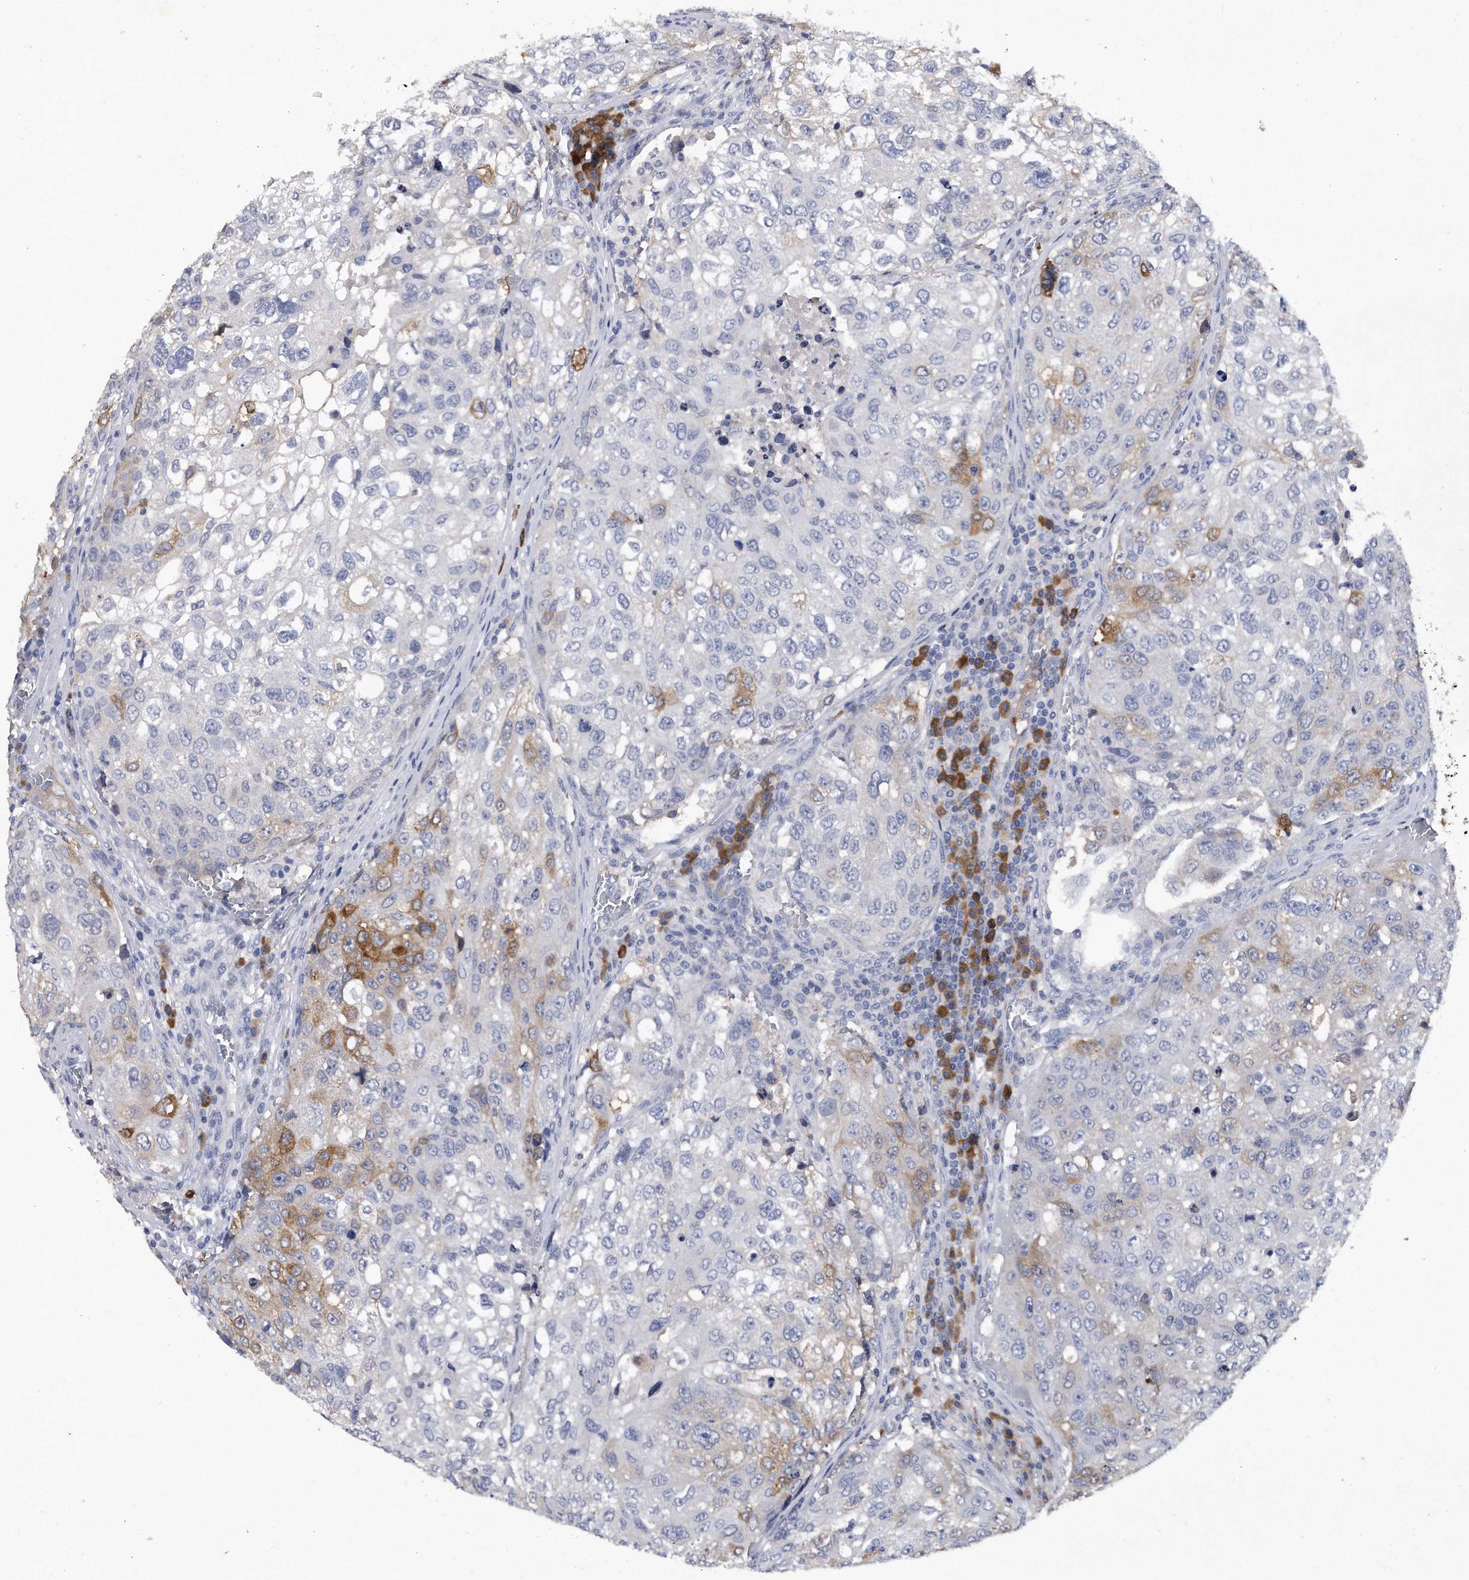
{"staining": {"intensity": "moderate", "quantity": "<25%", "location": "cytoplasmic/membranous"}, "tissue": "urothelial cancer", "cell_type": "Tumor cells", "image_type": "cancer", "snomed": [{"axis": "morphology", "description": "Urothelial carcinoma, High grade"}, {"axis": "topography", "description": "Lymph node"}, {"axis": "topography", "description": "Urinary bladder"}], "caption": "Moderate cytoplasmic/membranous protein expression is seen in approximately <25% of tumor cells in urothelial cancer.", "gene": "ASNS", "patient": {"sex": "male", "age": 51}}